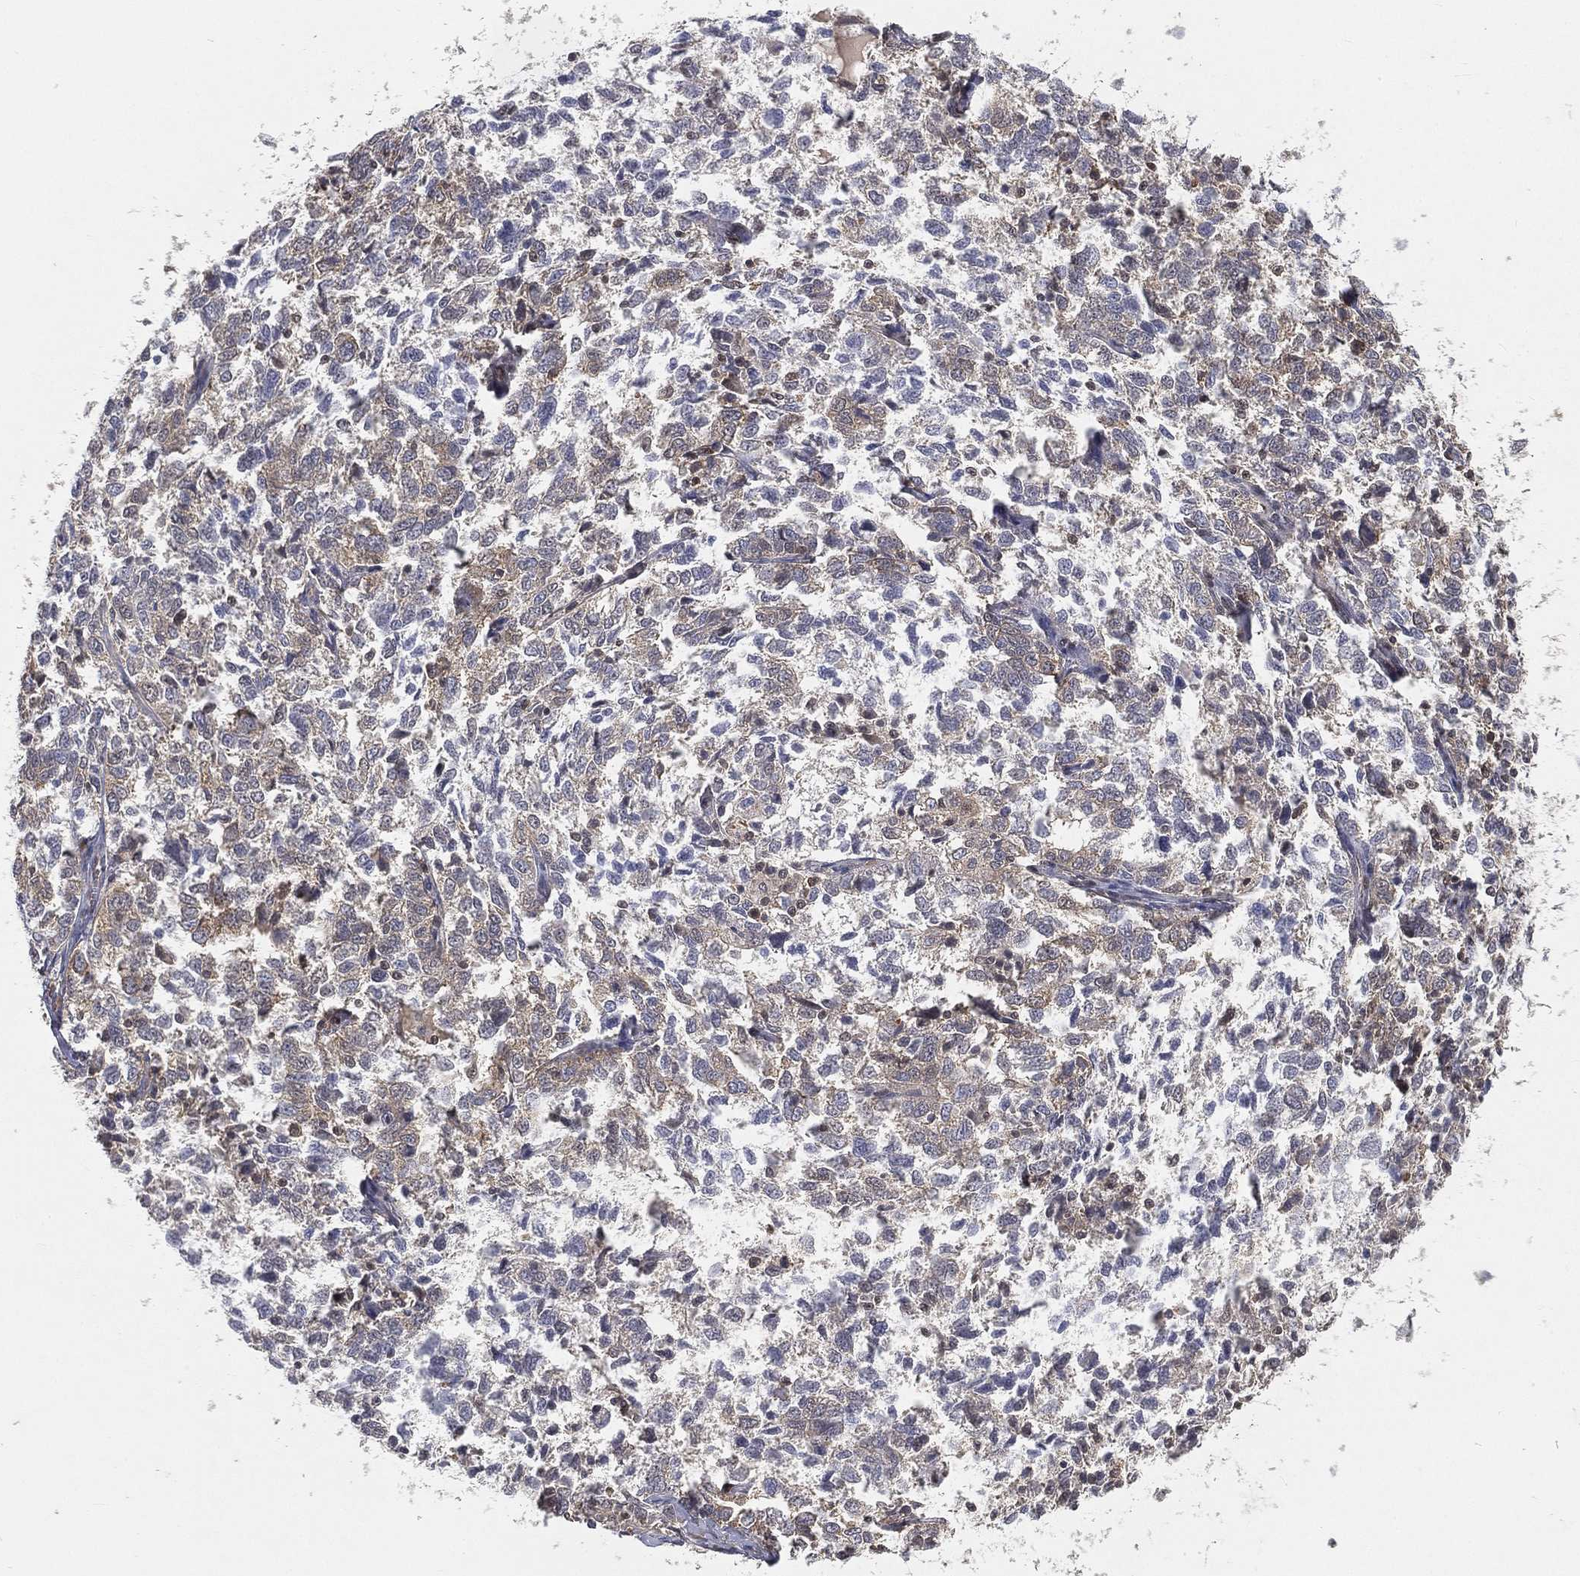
{"staining": {"intensity": "negative", "quantity": "none", "location": "none"}, "tissue": "ovarian cancer", "cell_type": "Tumor cells", "image_type": "cancer", "snomed": [{"axis": "morphology", "description": "Cystadenocarcinoma, serous, NOS"}, {"axis": "topography", "description": "Ovary"}], "caption": "Tumor cells are negative for brown protein staining in ovarian cancer.", "gene": "CRTC3", "patient": {"sex": "female", "age": 71}}